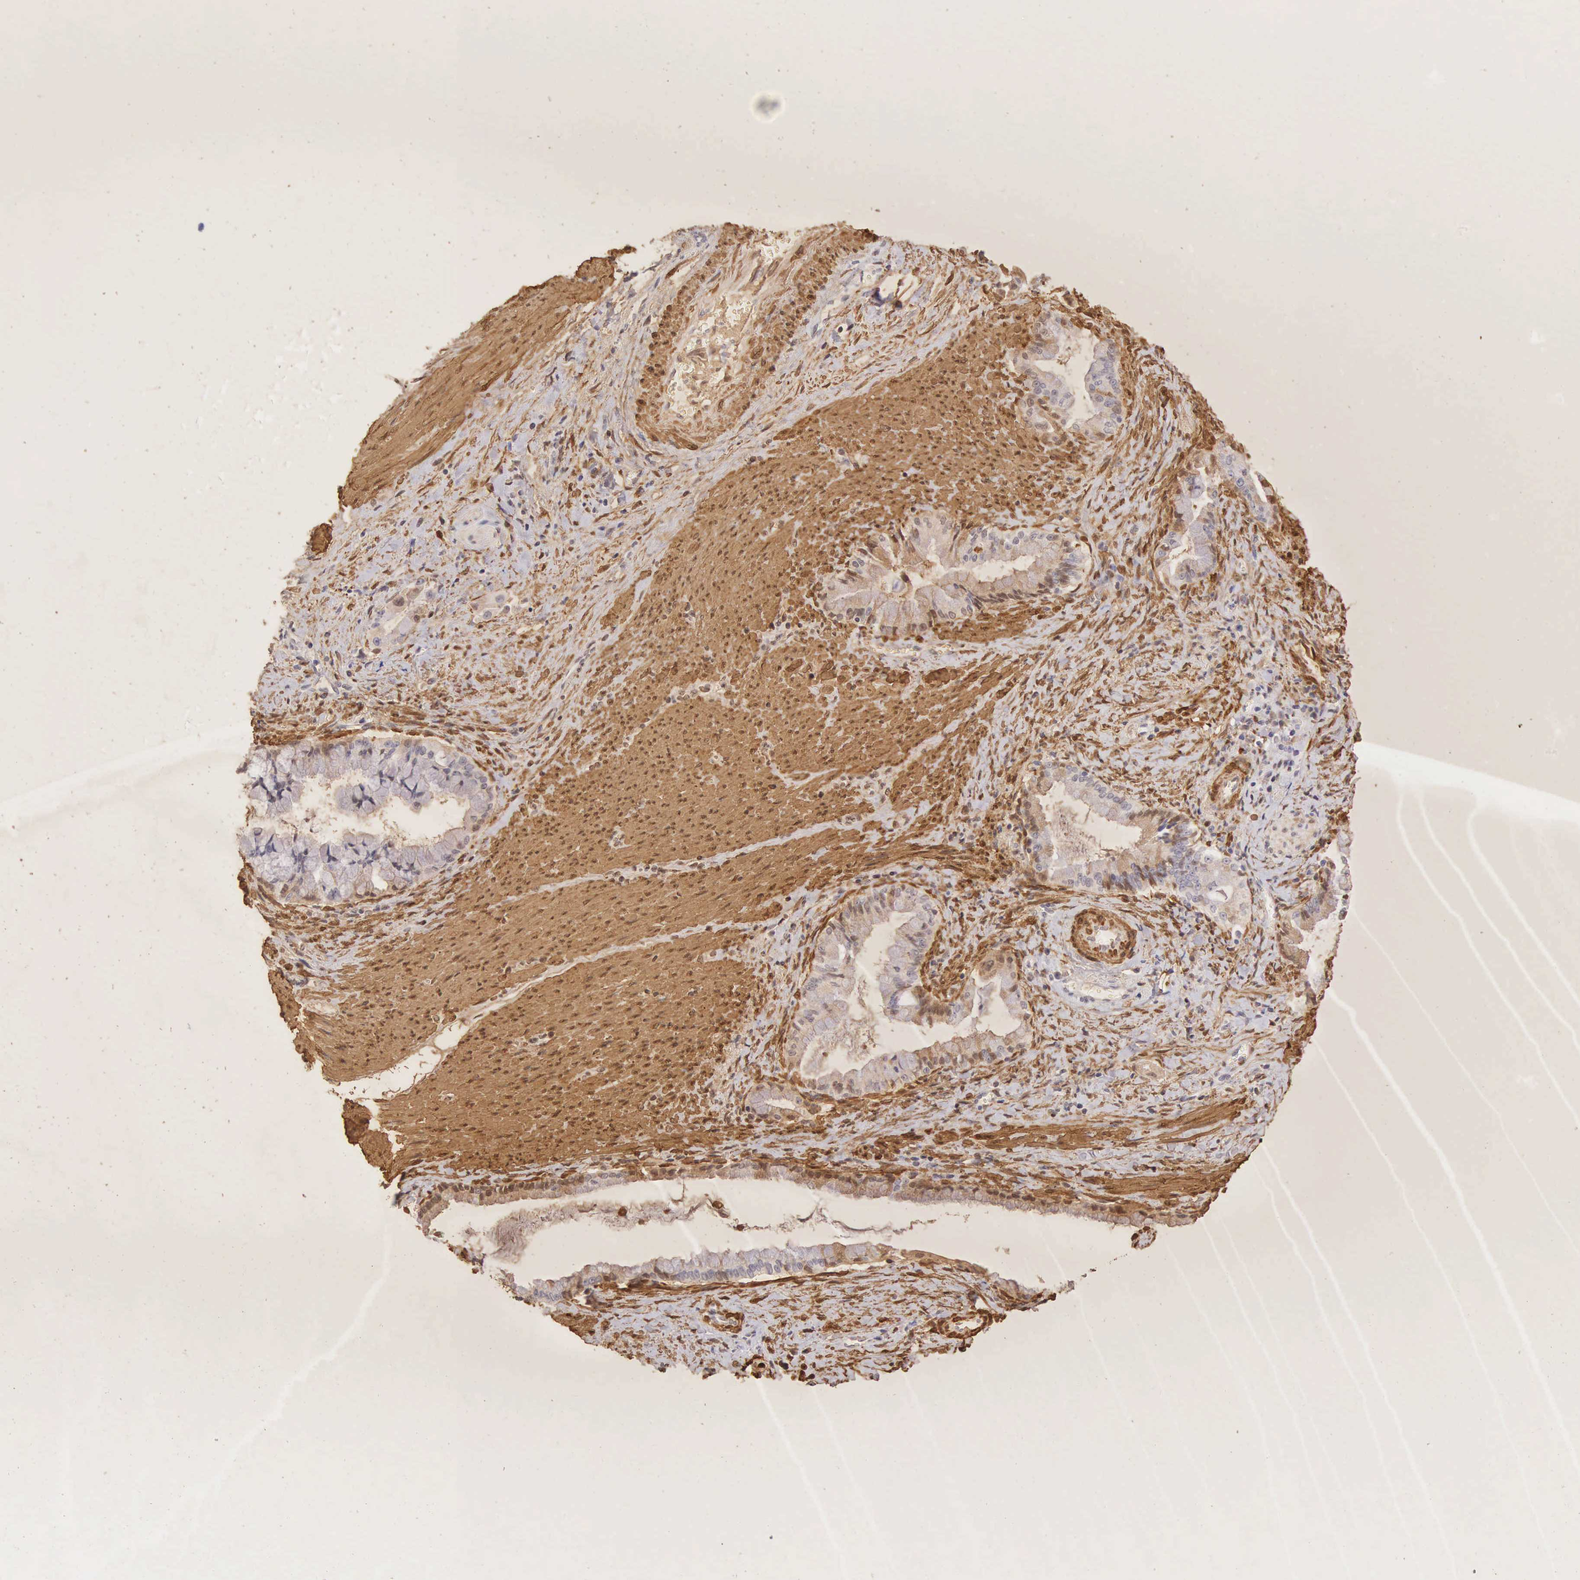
{"staining": {"intensity": "weak", "quantity": "<25%", "location": "cytoplasmic/membranous"}, "tissue": "pancreatic cancer", "cell_type": "Tumor cells", "image_type": "cancer", "snomed": [{"axis": "morphology", "description": "Adenocarcinoma, NOS"}, {"axis": "topography", "description": "Pancreas"}], "caption": "Tumor cells are negative for brown protein staining in pancreatic adenocarcinoma.", "gene": "CNN1", "patient": {"sex": "male", "age": 59}}